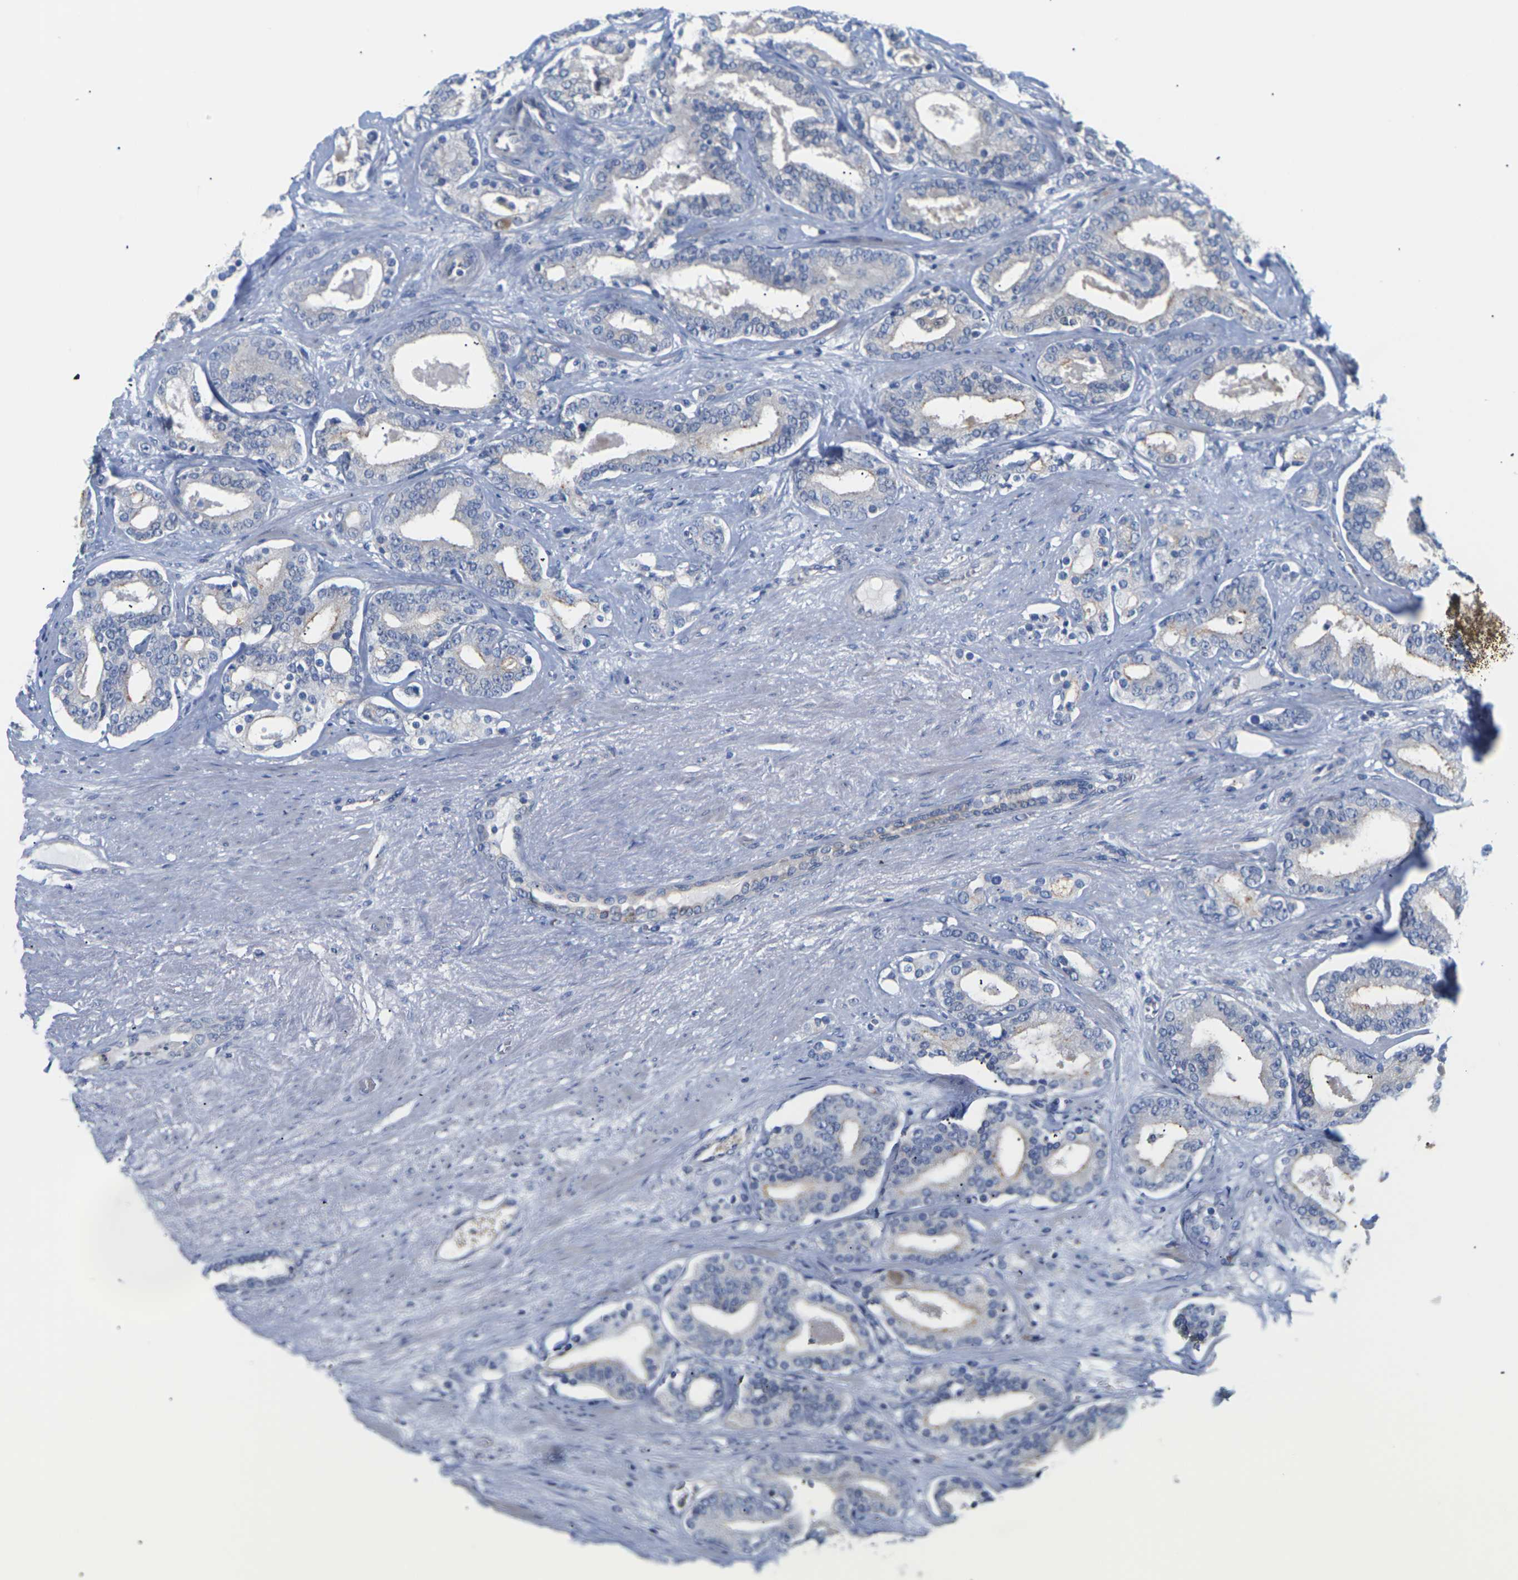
{"staining": {"intensity": "weak", "quantity": "<25%", "location": "cytoplasmic/membranous"}, "tissue": "prostate cancer", "cell_type": "Tumor cells", "image_type": "cancer", "snomed": [{"axis": "morphology", "description": "Adenocarcinoma, Low grade"}, {"axis": "topography", "description": "Prostate"}], "caption": "Immunohistochemical staining of prostate low-grade adenocarcinoma exhibits no significant staining in tumor cells.", "gene": "TMCO4", "patient": {"sex": "male", "age": 63}}